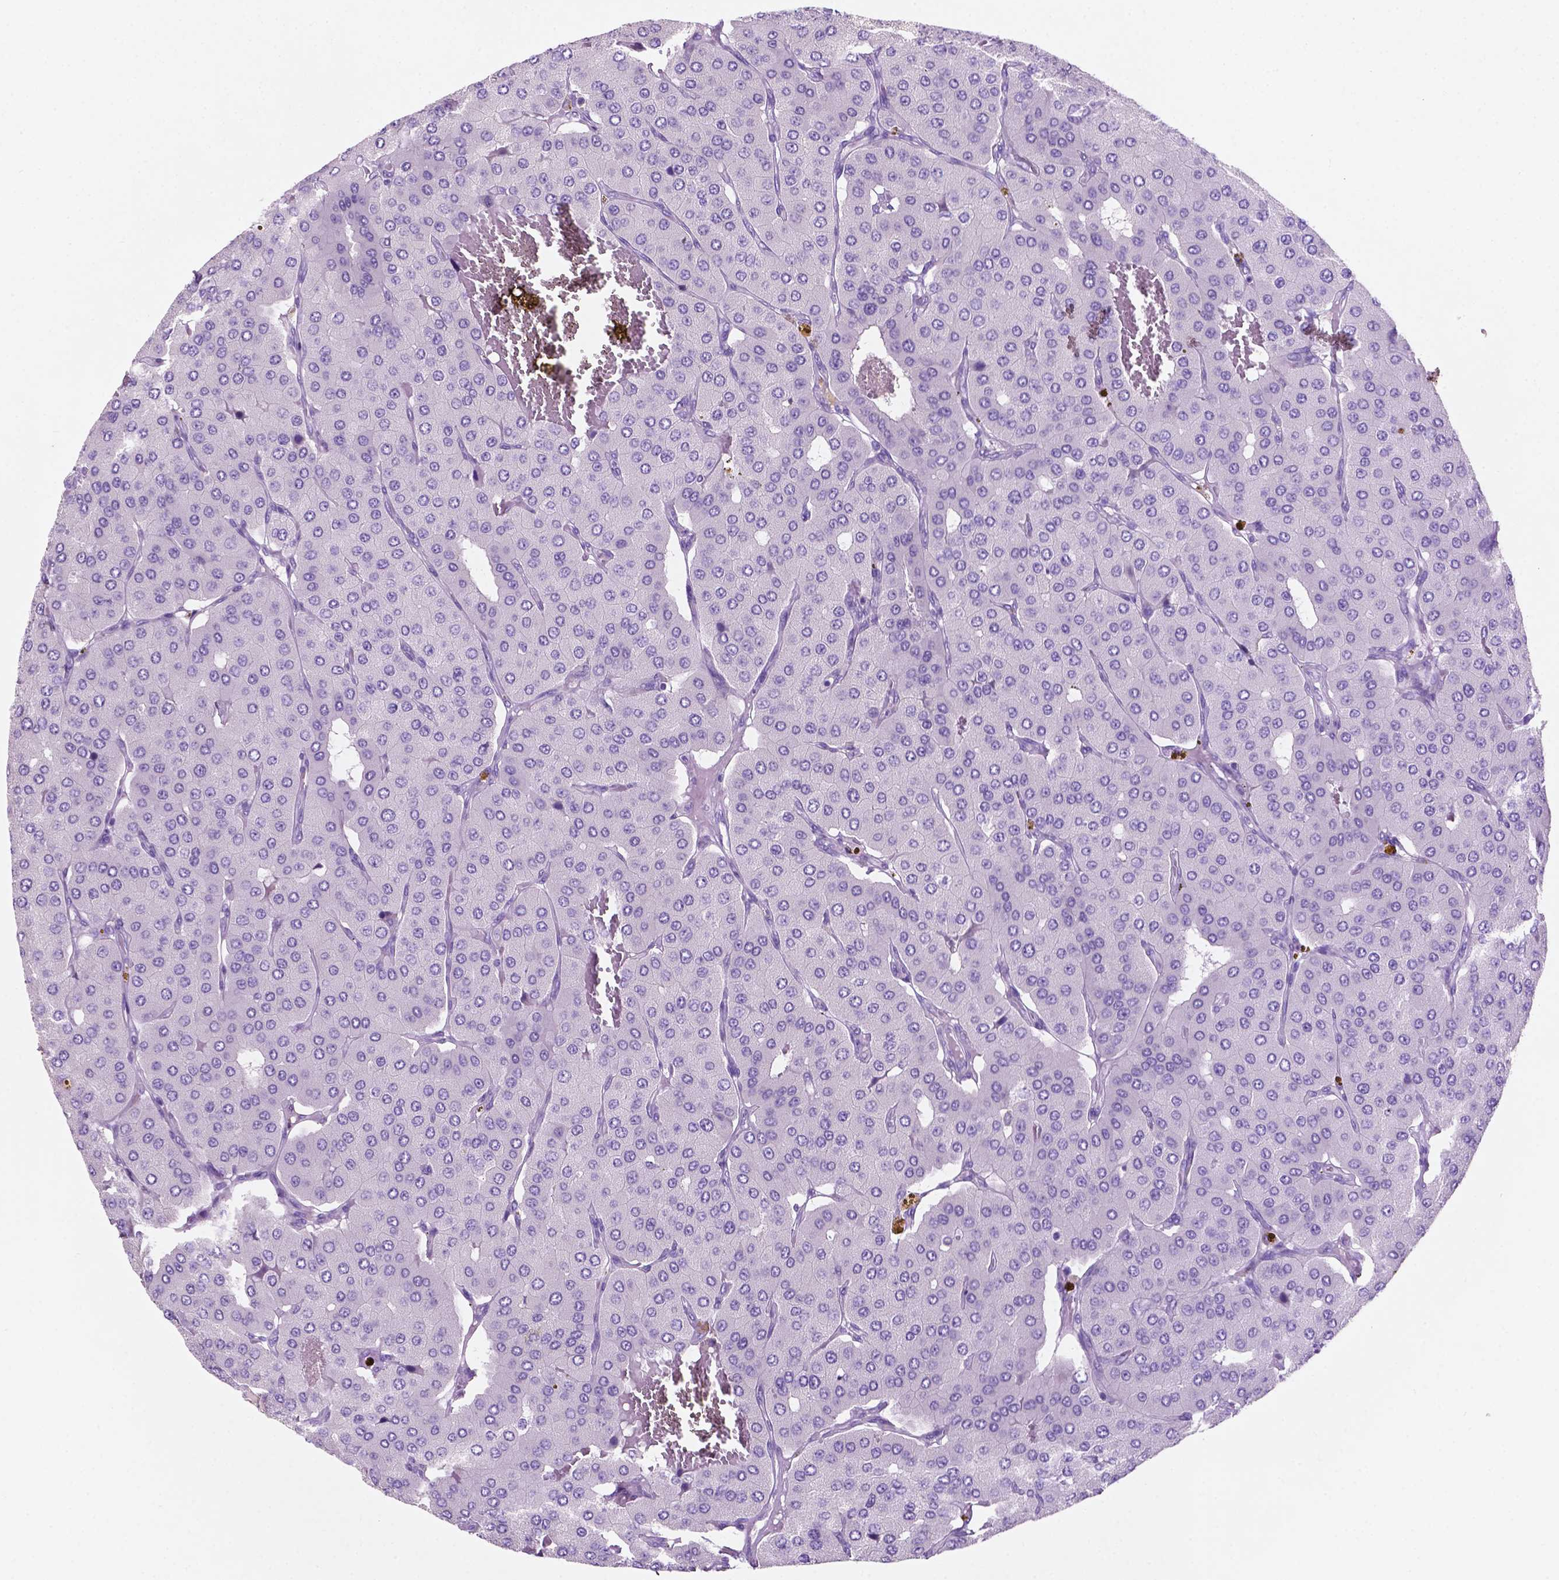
{"staining": {"intensity": "negative", "quantity": "none", "location": "none"}, "tissue": "parathyroid gland", "cell_type": "Glandular cells", "image_type": "normal", "snomed": [{"axis": "morphology", "description": "Normal tissue, NOS"}, {"axis": "morphology", "description": "Adenoma, NOS"}, {"axis": "topography", "description": "Parathyroid gland"}], "caption": "Histopathology image shows no protein staining in glandular cells of unremarkable parathyroid gland. (DAB (3,3'-diaminobenzidine) immunohistochemistry with hematoxylin counter stain).", "gene": "POU4F1", "patient": {"sex": "female", "age": 86}}